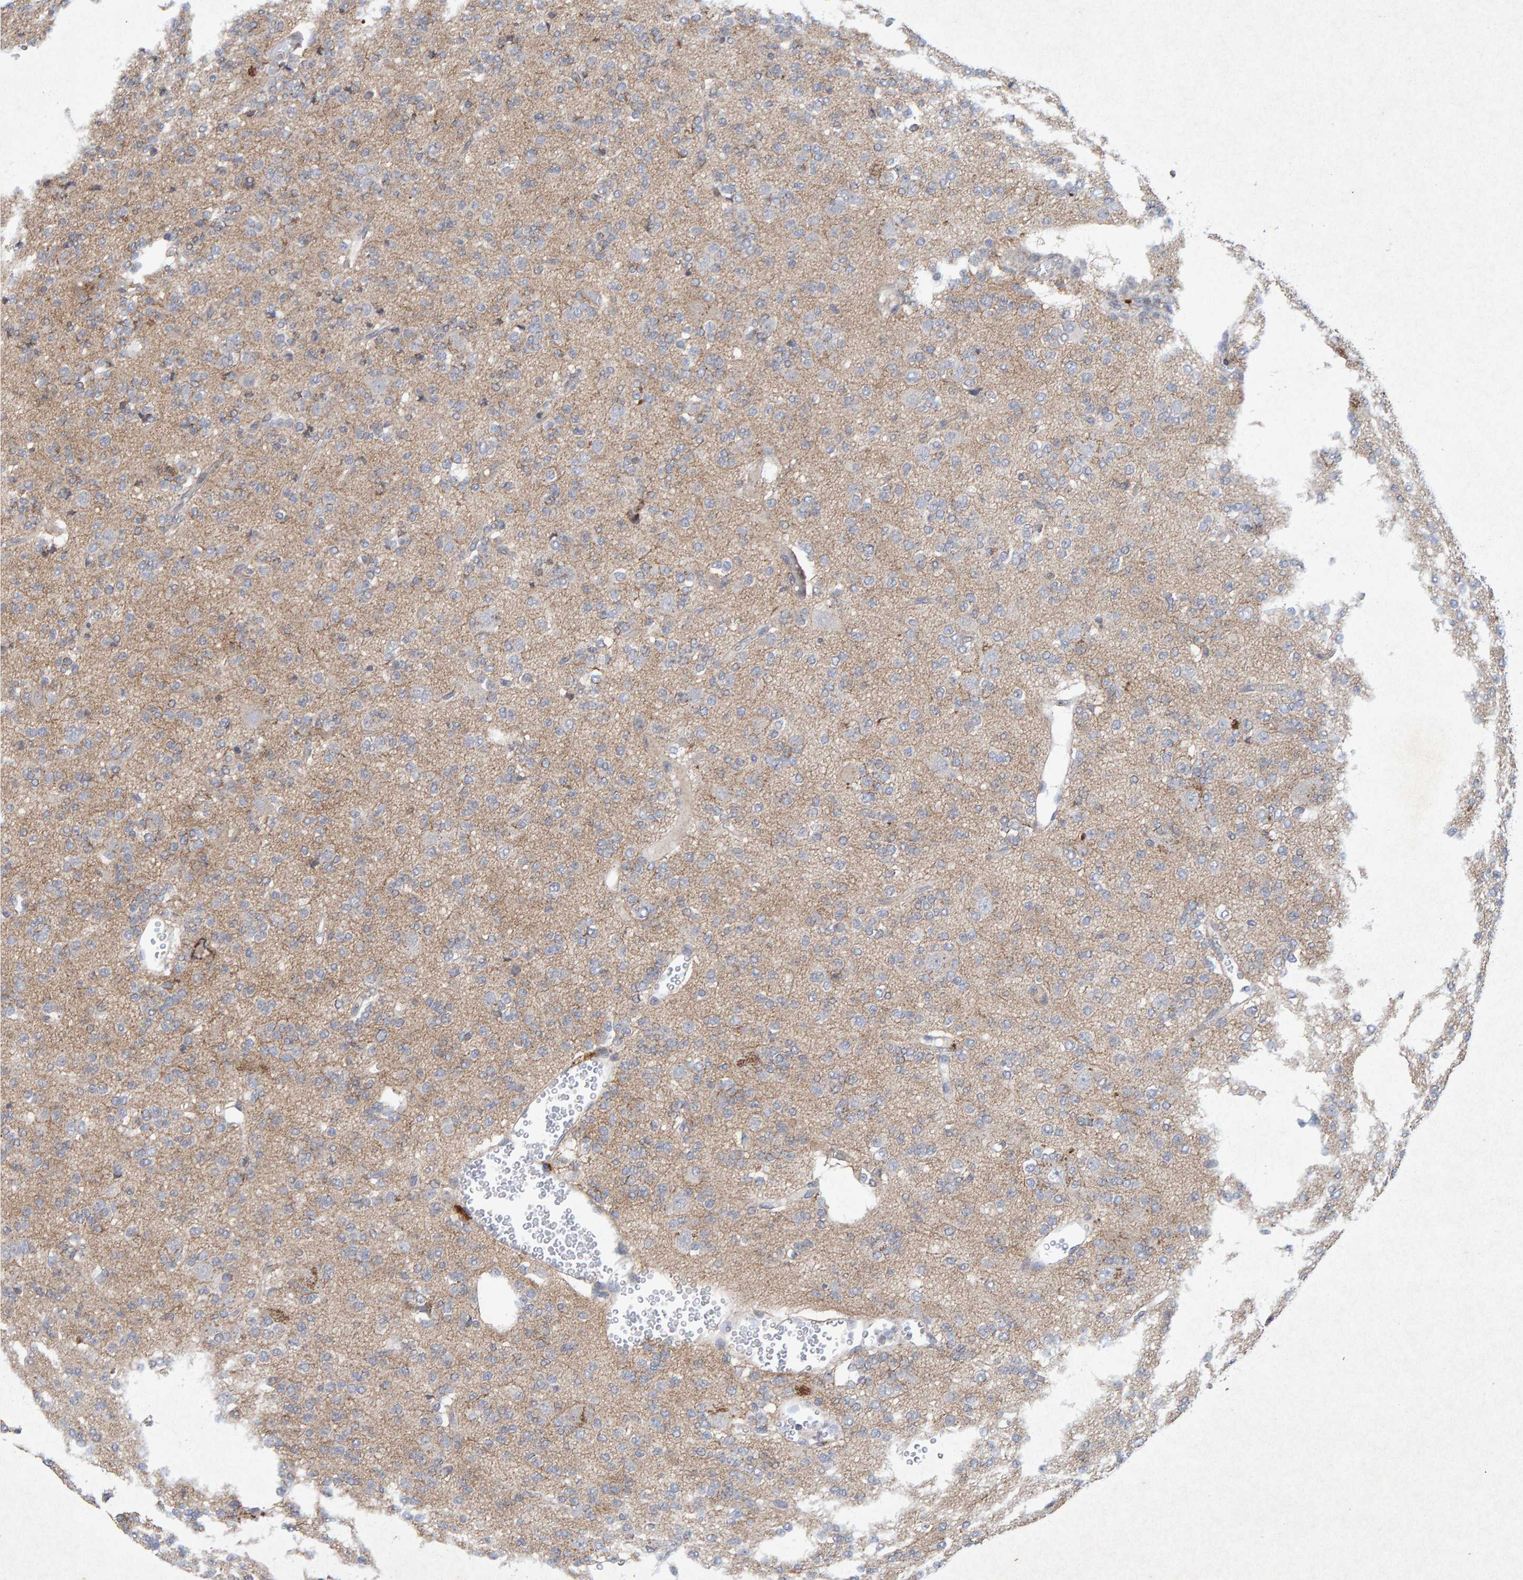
{"staining": {"intensity": "weak", "quantity": ">75%", "location": "cytoplasmic/membranous"}, "tissue": "glioma", "cell_type": "Tumor cells", "image_type": "cancer", "snomed": [{"axis": "morphology", "description": "Glioma, malignant, Low grade"}, {"axis": "topography", "description": "Brain"}], "caption": "This photomicrograph displays immunohistochemistry staining of human glioma, with low weak cytoplasmic/membranous staining in about >75% of tumor cells.", "gene": "CDH2", "patient": {"sex": "male", "age": 38}}